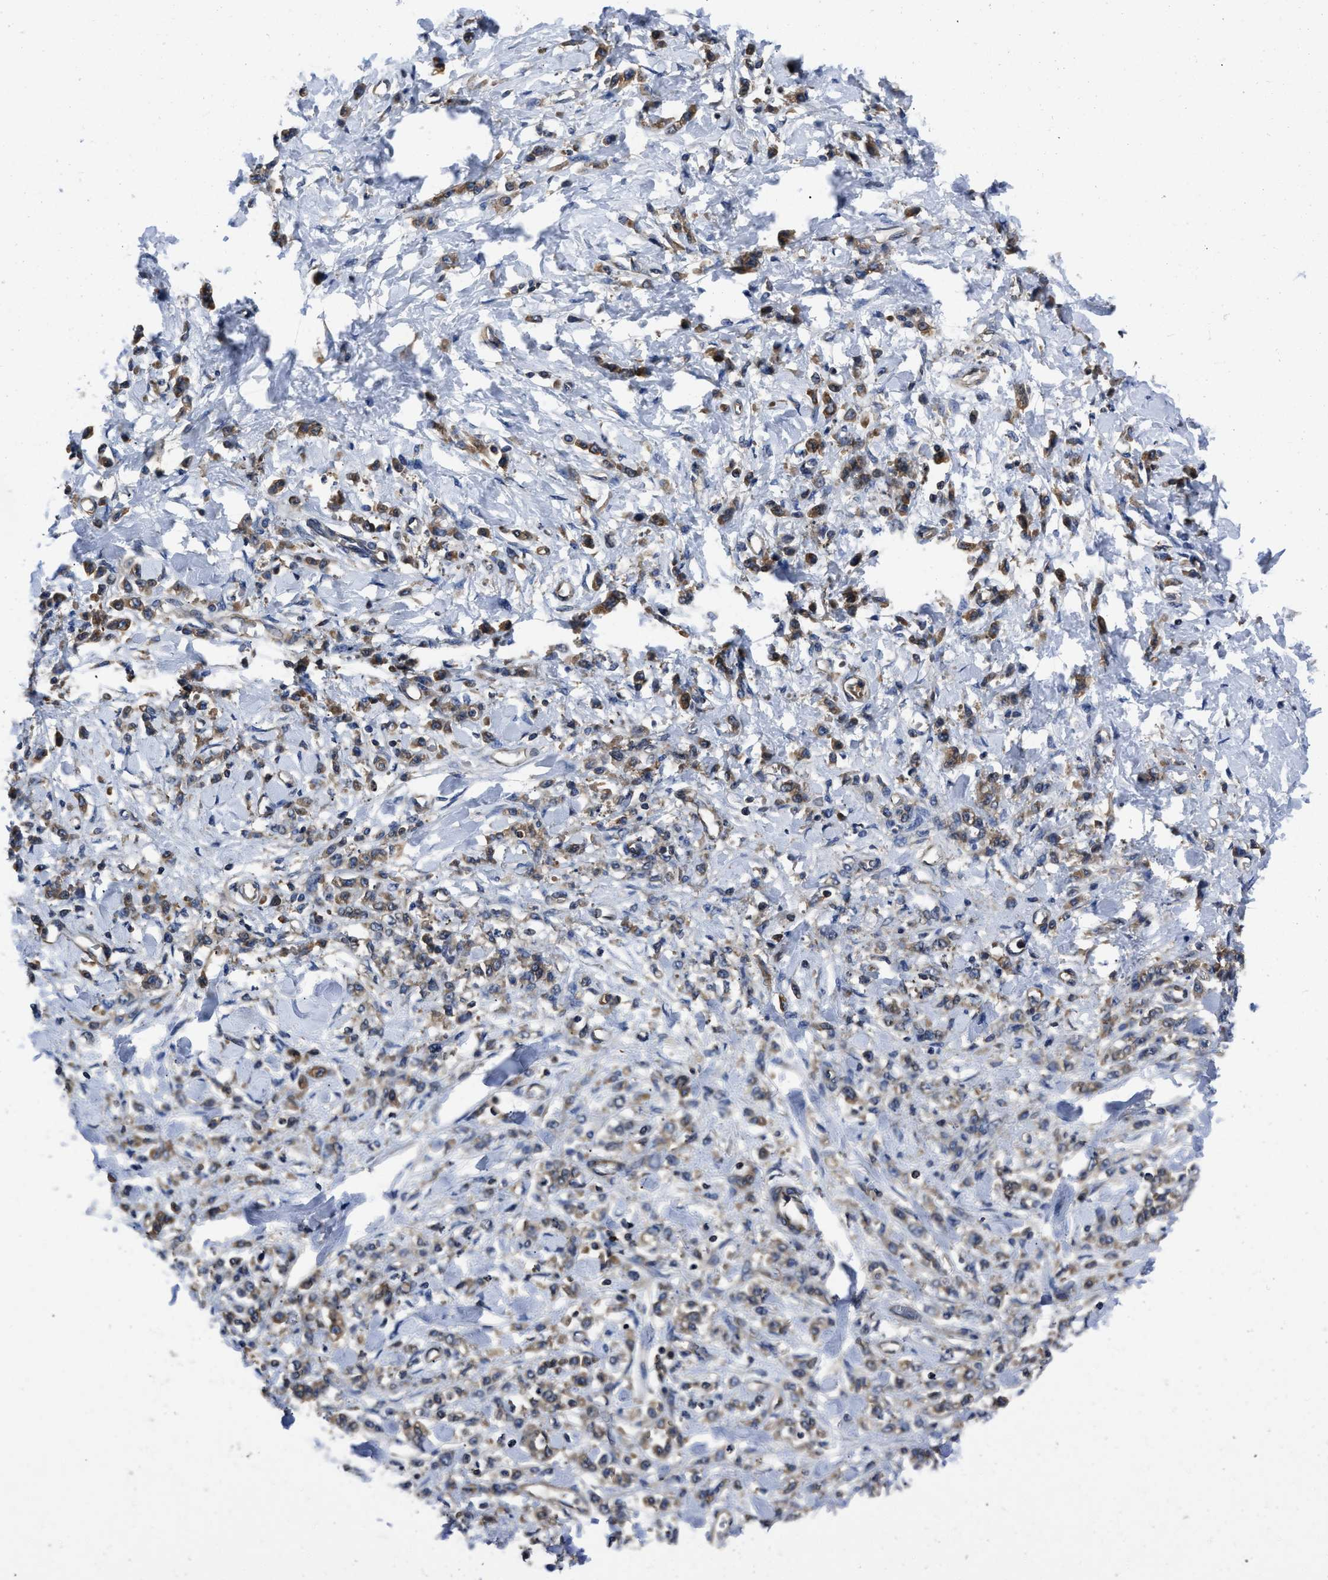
{"staining": {"intensity": "moderate", "quantity": ">75%", "location": "cytoplasmic/membranous"}, "tissue": "stomach cancer", "cell_type": "Tumor cells", "image_type": "cancer", "snomed": [{"axis": "morphology", "description": "Normal tissue, NOS"}, {"axis": "morphology", "description": "Adenocarcinoma, NOS"}, {"axis": "topography", "description": "Stomach"}], "caption": "Immunohistochemistry histopathology image of neoplastic tissue: stomach cancer stained using immunohistochemistry displays medium levels of moderate protein expression localized specifically in the cytoplasmic/membranous of tumor cells, appearing as a cytoplasmic/membranous brown color.", "gene": "YARS1", "patient": {"sex": "male", "age": 82}}